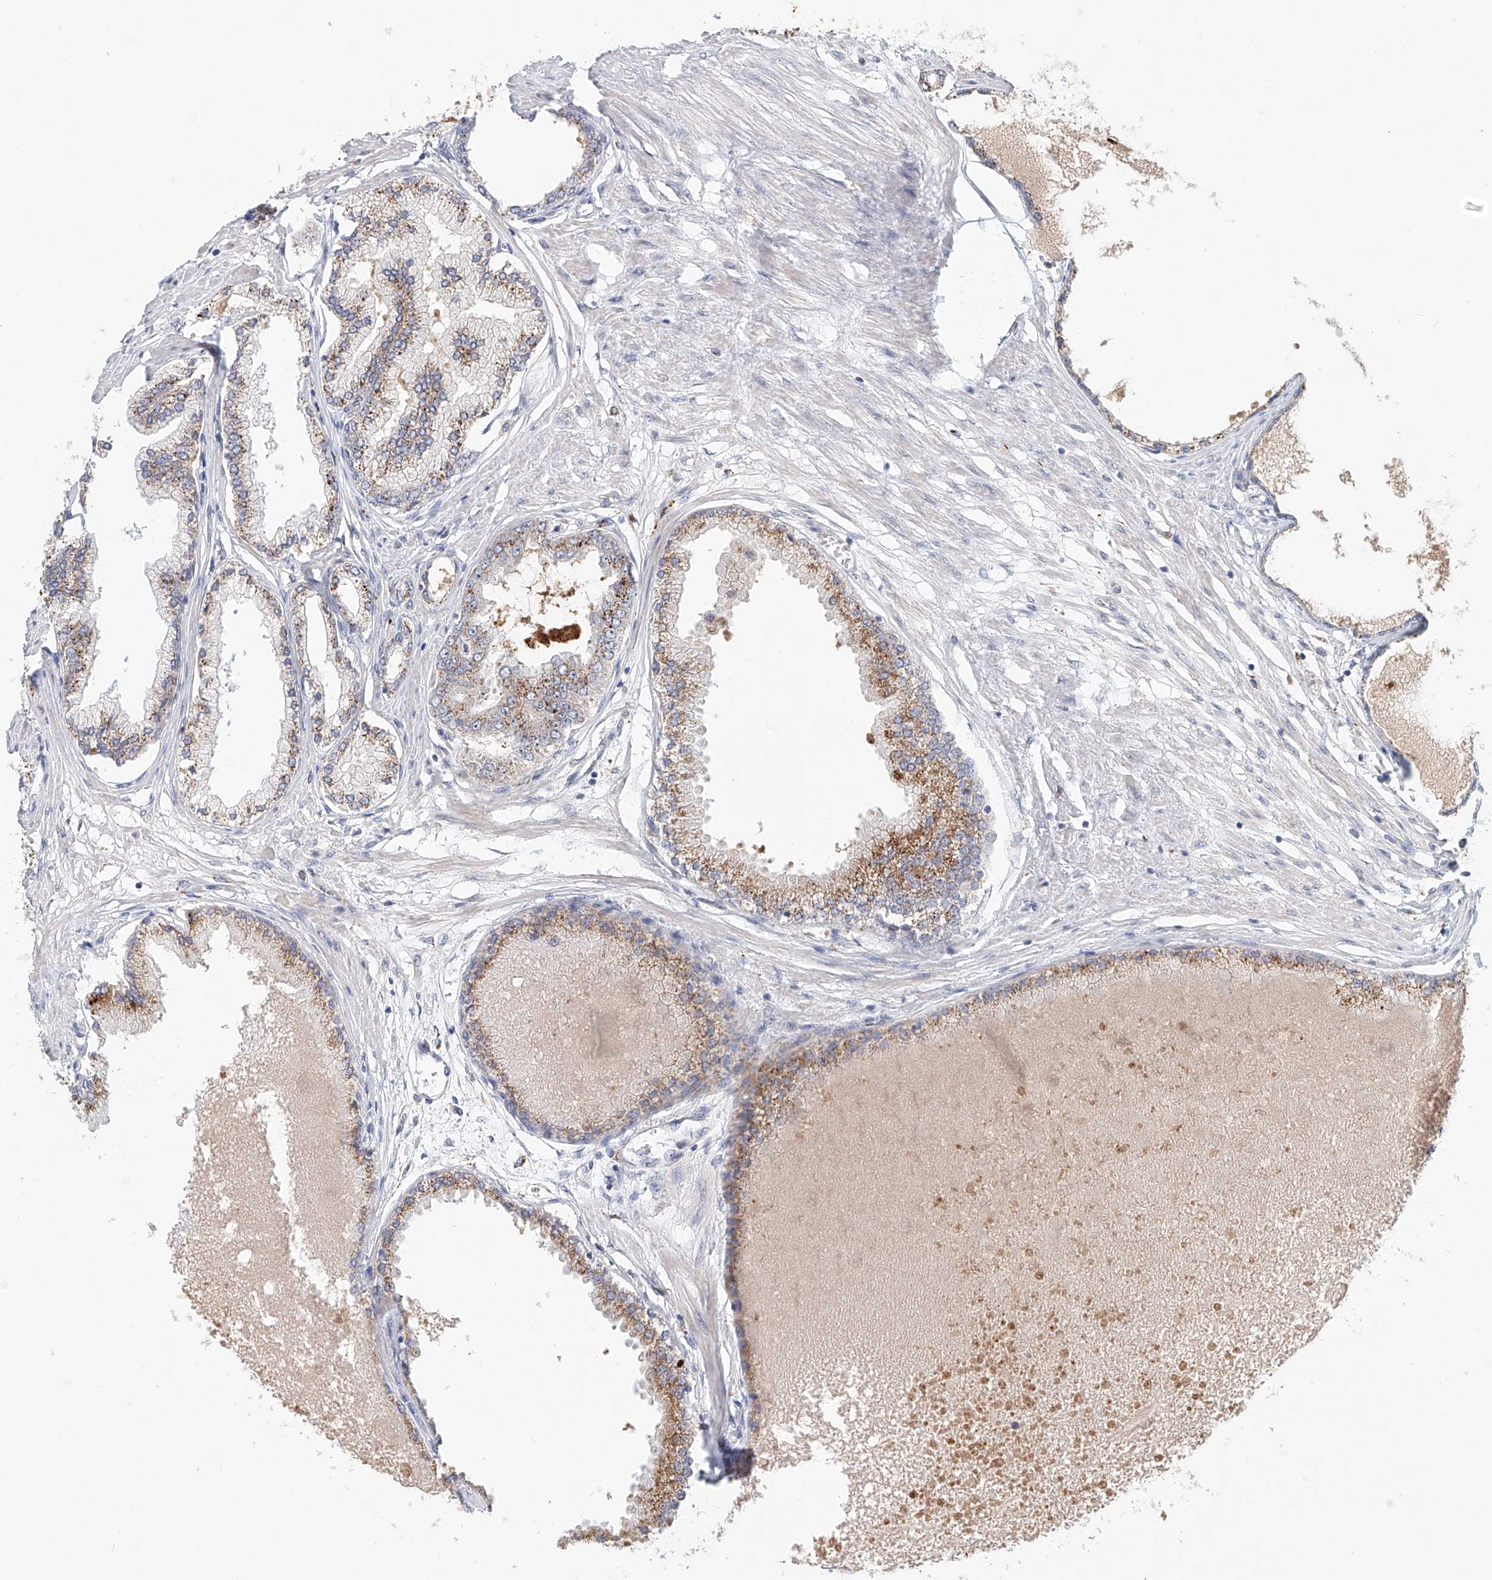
{"staining": {"intensity": "moderate", "quantity": "<25%", "location": "cytoplasmic/membranous"}, "tissue": "prostate cancer", "cell_type": "Tumor cells", "image_type": "cancer", "snomed": [{"axis": "morphology", "description": "Adenocarcinoma, Low grade"}, {"axis": "topography", "description": "Prostate"}], "caption": "Tumor cells exhibit low levels of moderate cytoplasmic/membranous expression in approximately <25% of cells in prostate cancer (low-grade adenocarcinoma).", "gene": "HGSNAT", "patient": {"sex": "male", "age": 63}}